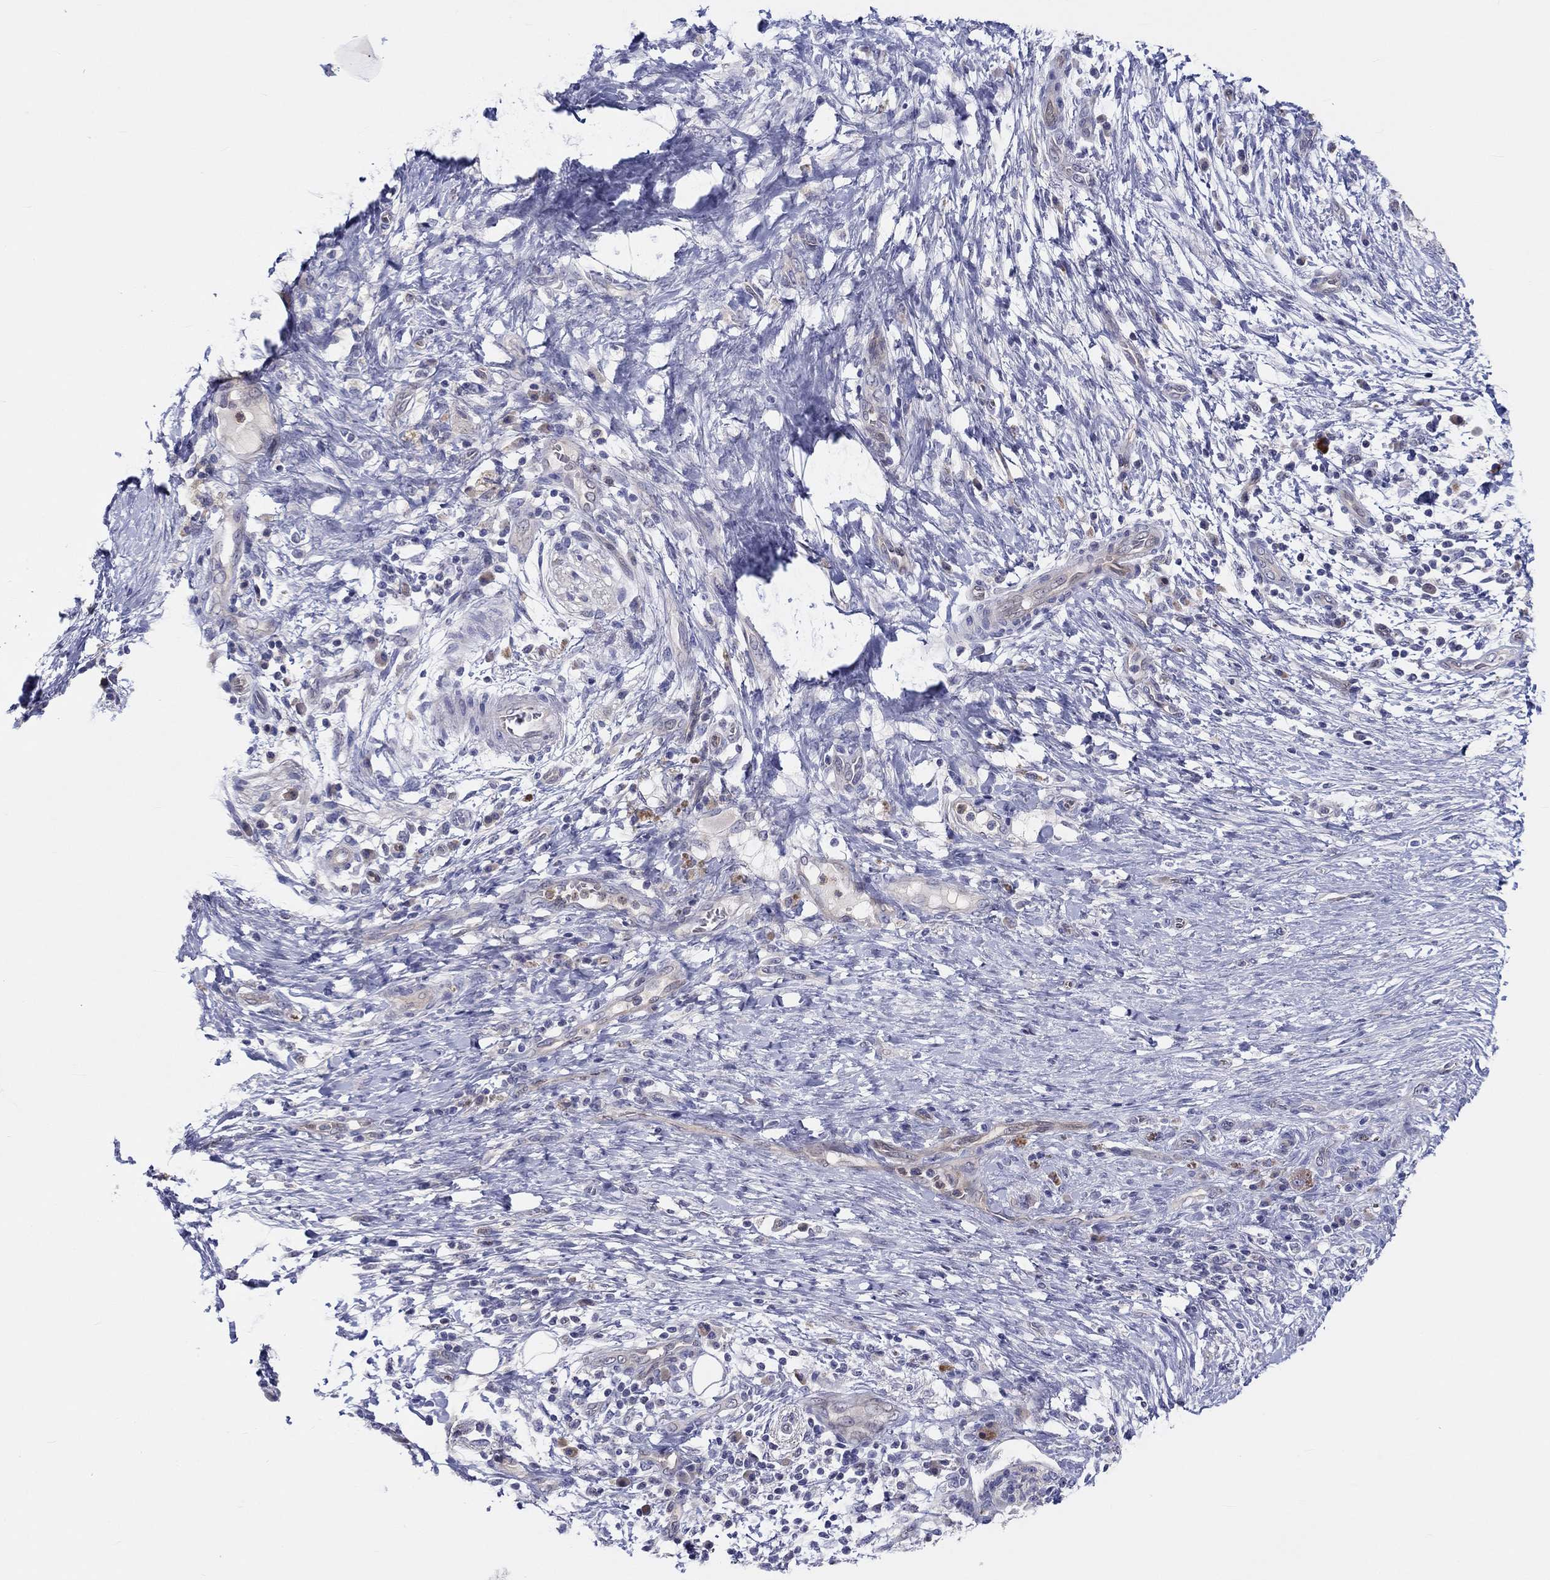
{"staining": {"intensity": "negative", "quantity": "none", "location": "none"}, "tissue": "pancreatic cancer", "cell_type": "Tumor cells", "image_type": "cancer", "snomed": [{"axis": "morphology", "description": "Adenocarcinoma, NOS"}, {"axis": "topography", "description": "Pancreas"}], "caption": "Tumor cells are negative for brown protein staining in pancreatic cancer. (DAB (3,3'-diaminobenzidine) immunohistochemistry (IHC) visualized using brightfield microscopy, high magnification).", "gene": "ABCG4", "patient": {"sex": "female", "age": 72}}